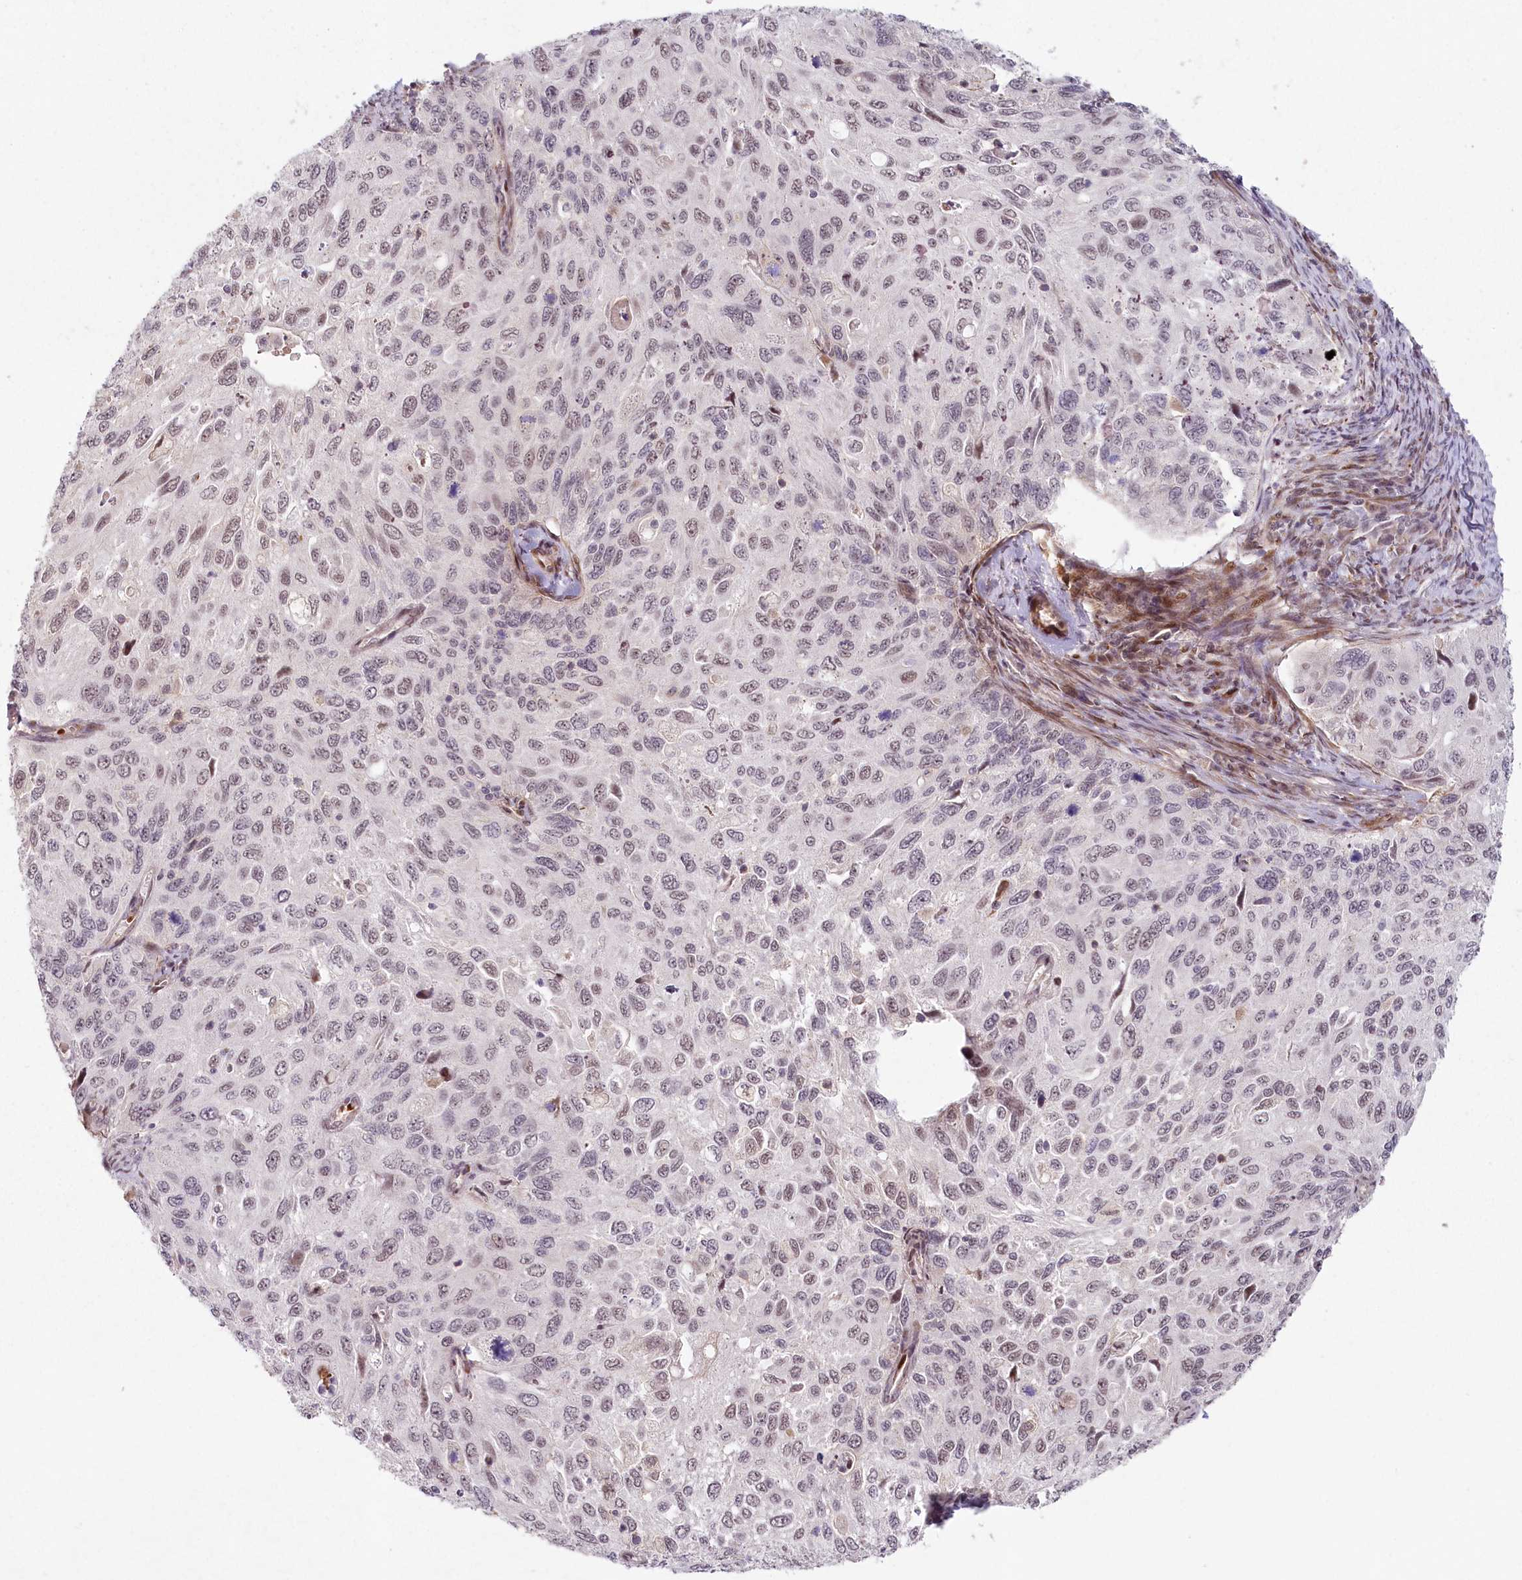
{"staining": {"intensity": "weak", "quantity": "<25%", "location": "nuclear"}, "tissue": "cervical cancer", "cell_type": "Tumor cells", "image_type": "cancer", "snomed": [{"axis": "morphology", "description": "Squamous cell carcinoma, NOS"}, {"axis": "topography", "description": "Cervix"}], "caption": "This image is of squamous cell carcinoma (cervical) stained with immunohistochemistry (IHC) to label a protein in brown with the nuclei are counter-stained blue. There is no staining in tumor cells.", "gene": "FAM204A", "patient": {"sex": "female", "age": 70}}